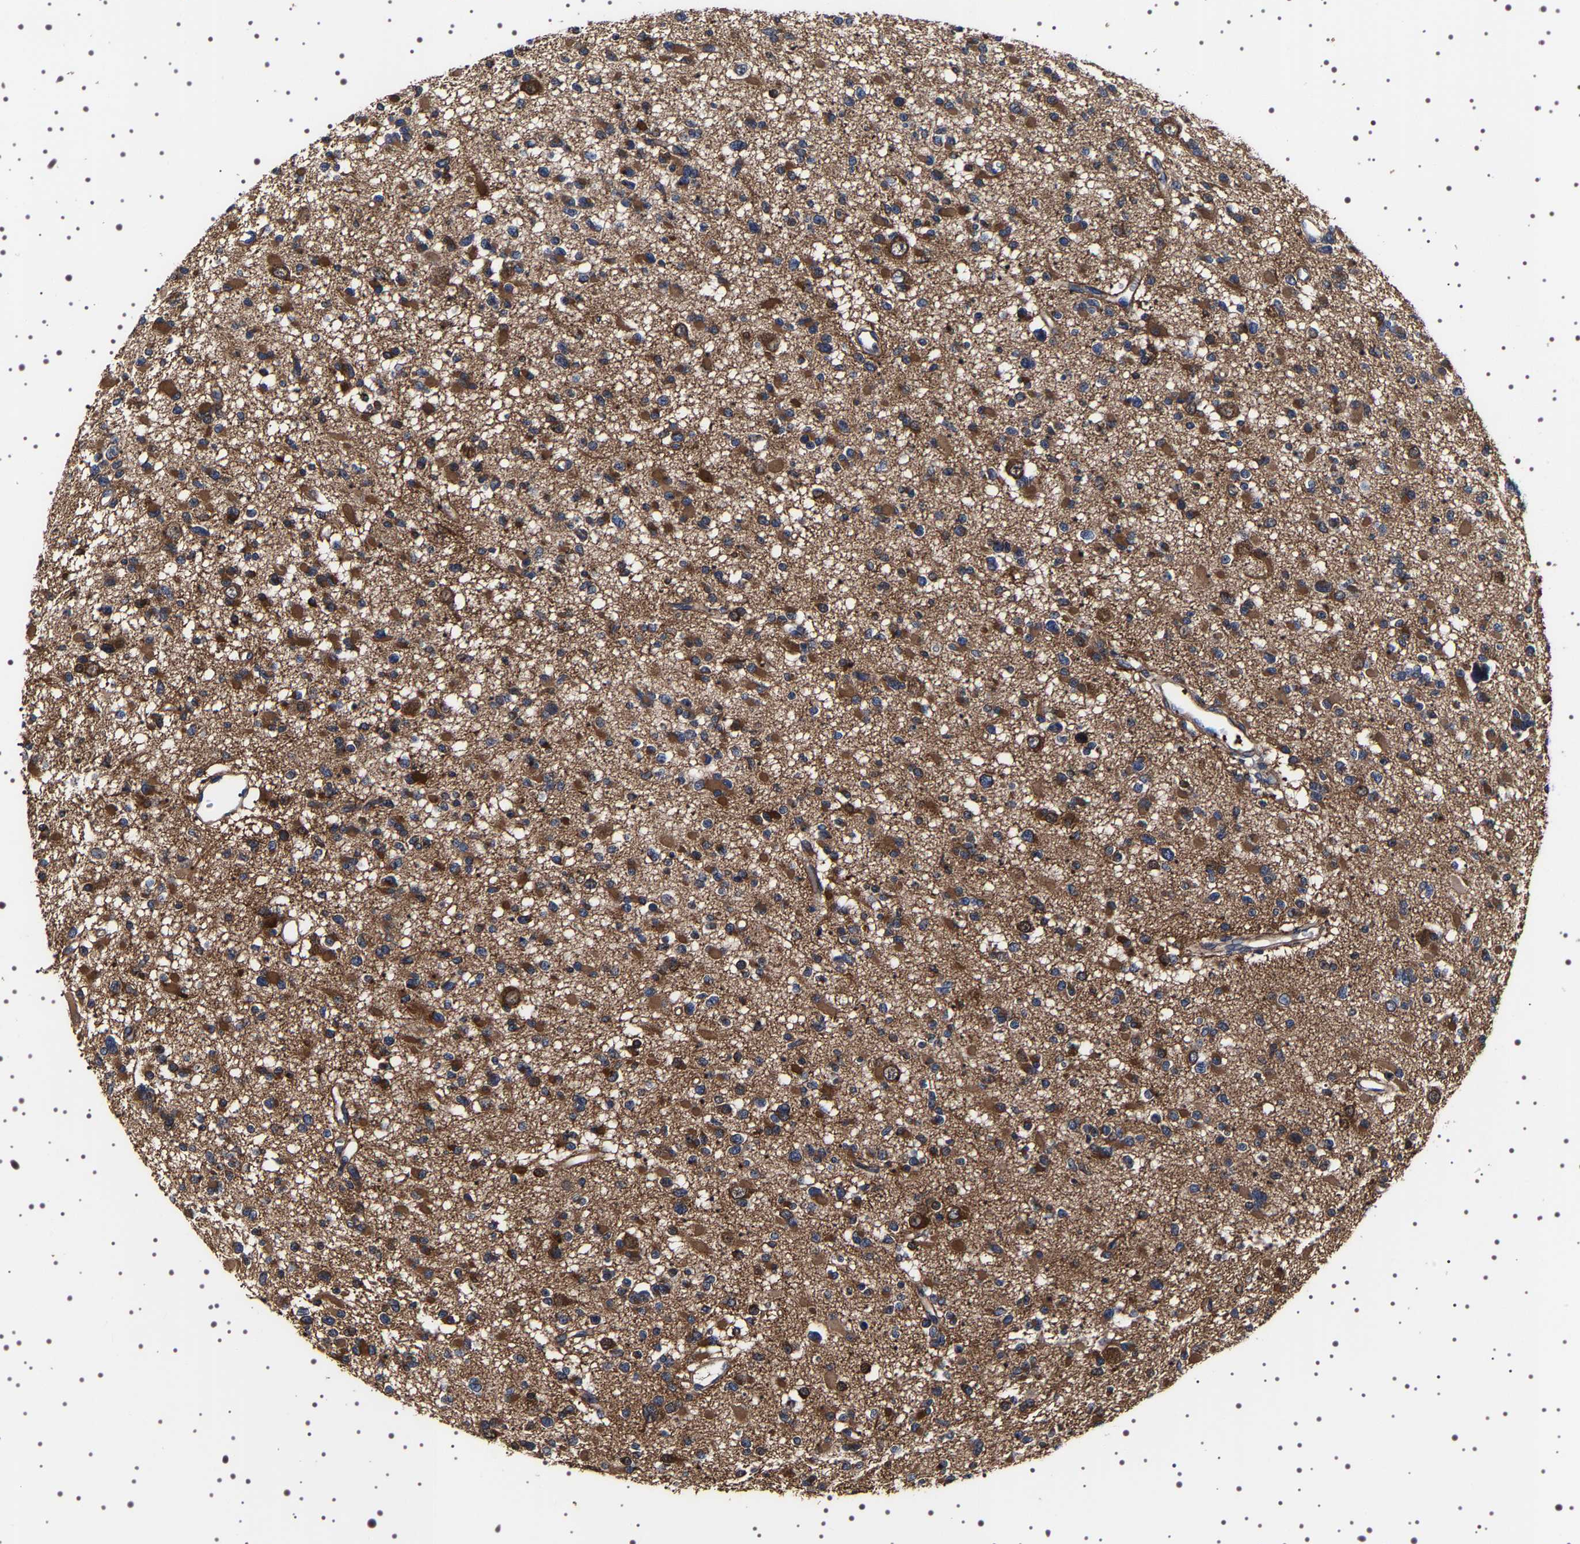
{"staining": {"intensity": "moderate", "quantity": ">75%", "location": "cytoplasmic/membranous"}, "tissue": "glioma", "cell_type": "Tumor cells", "image_type": "cancer", "snomed": [{"axis": "morphology", "description": "Glioma, malignant, Low grade"}, {"axis": "topography", "description": "Brain"}], "caption": "Moderate cytoplasmic/membranous expression for a protein is appreciated in about >75% of tumor cells of glioma using immunohistochemistry.", "gene": "WDR1", "patient": {"sex": "female", "age": 22}}